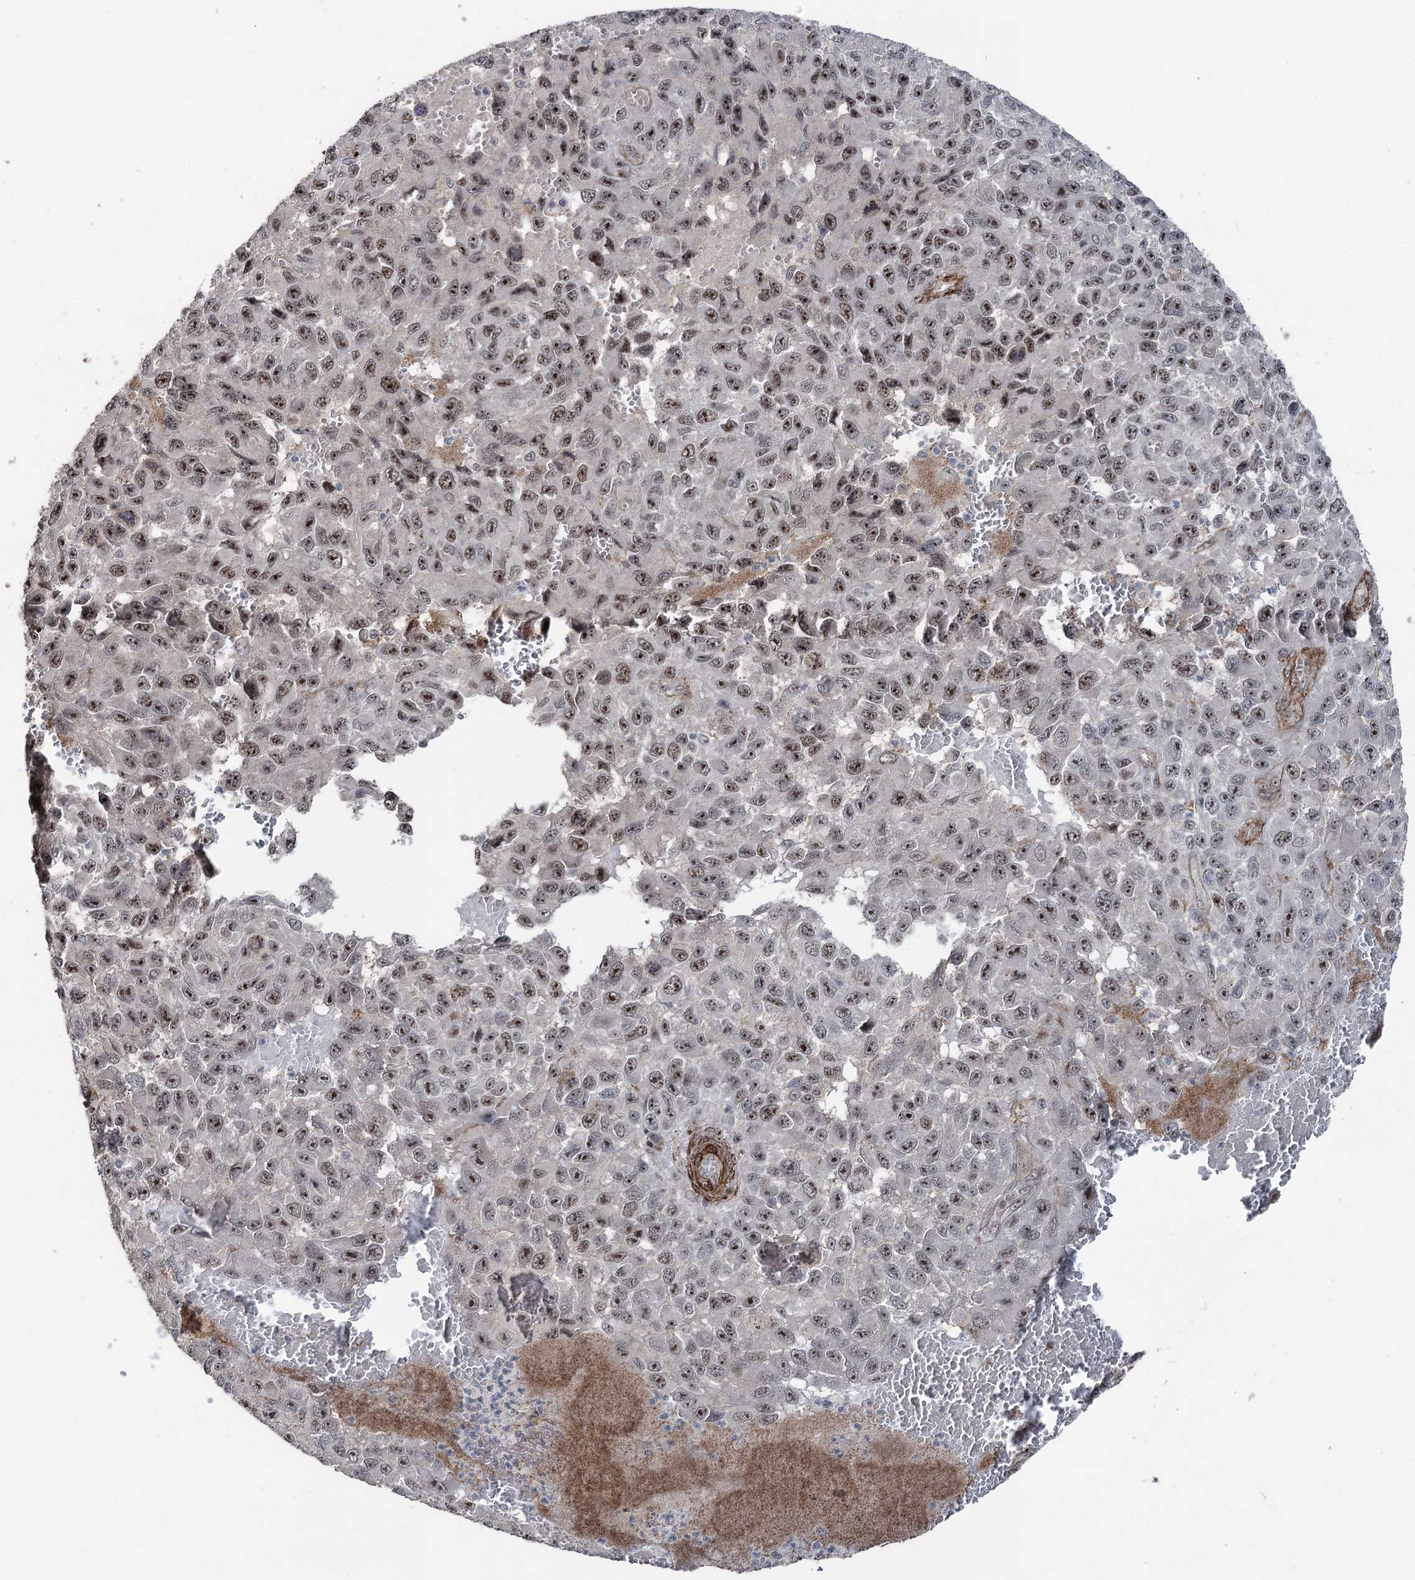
{"staining": {"intensity": "moderate", "quantity": ">75%", "location": "nuclear"}, "tissue": "melanoma", "cell_type": "Tumor cells", "image_type": "cancer", "snomed": [{"axis": "morphology", "description": "Normal tissue, NOS"}, {"axis": "morphology", "description": "Malignant melanoma, NOS"}, {"axis": "topography", "description": "Skin"}], "caption": "Malignant melanoma stained for a protein (brown) shows moderate nuclear positive expression in about >75% of tumor cells.", "gene": "CCDC82", "patient": {"sex": "female", "age": 96}}